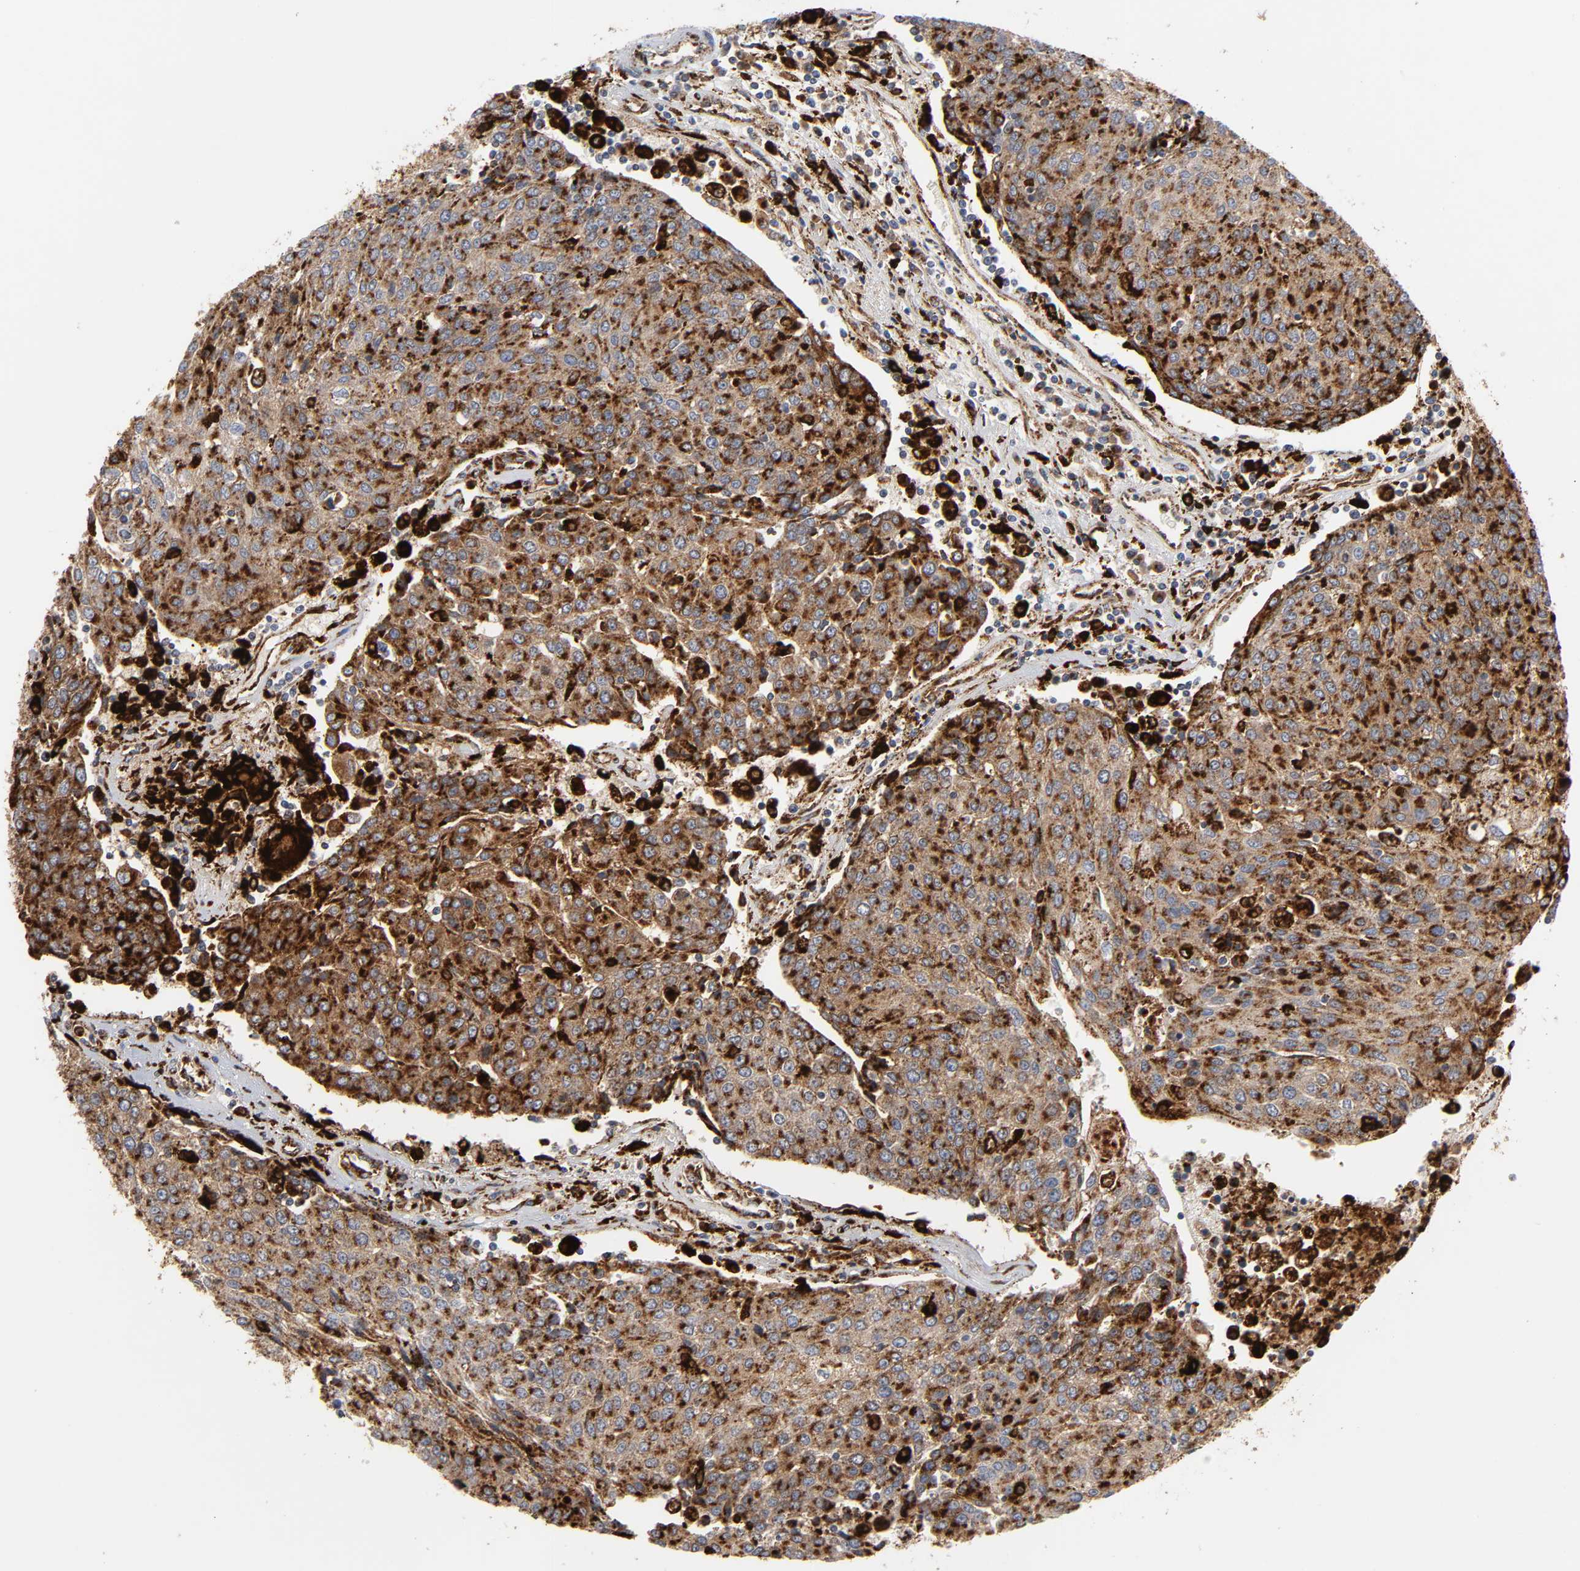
{"staining": {"intensity": "strong", "quantity": ">75%", "location": "cytoplasmic/membranous"}, "tissue": "urothelial cancer", "cell_type": "Tumor cells", "image_type": "cancer", "snomed": [{"axis": "morphology", "description": "Urothelial carcinoma, High grade"}, {"axis": "topography", "description": "Urinary bladder"}], "caption": "Immunohistochemical staining of human urothelial carcinoma (high-grade) exhibits high levels of strong cytoplasmic/membranous positivity in about >75% of tumor cells. (IHC, brightfield microscopy, high magnification).", "gene": "PSAP", "patient": {"sex": "female", "age": 85}}